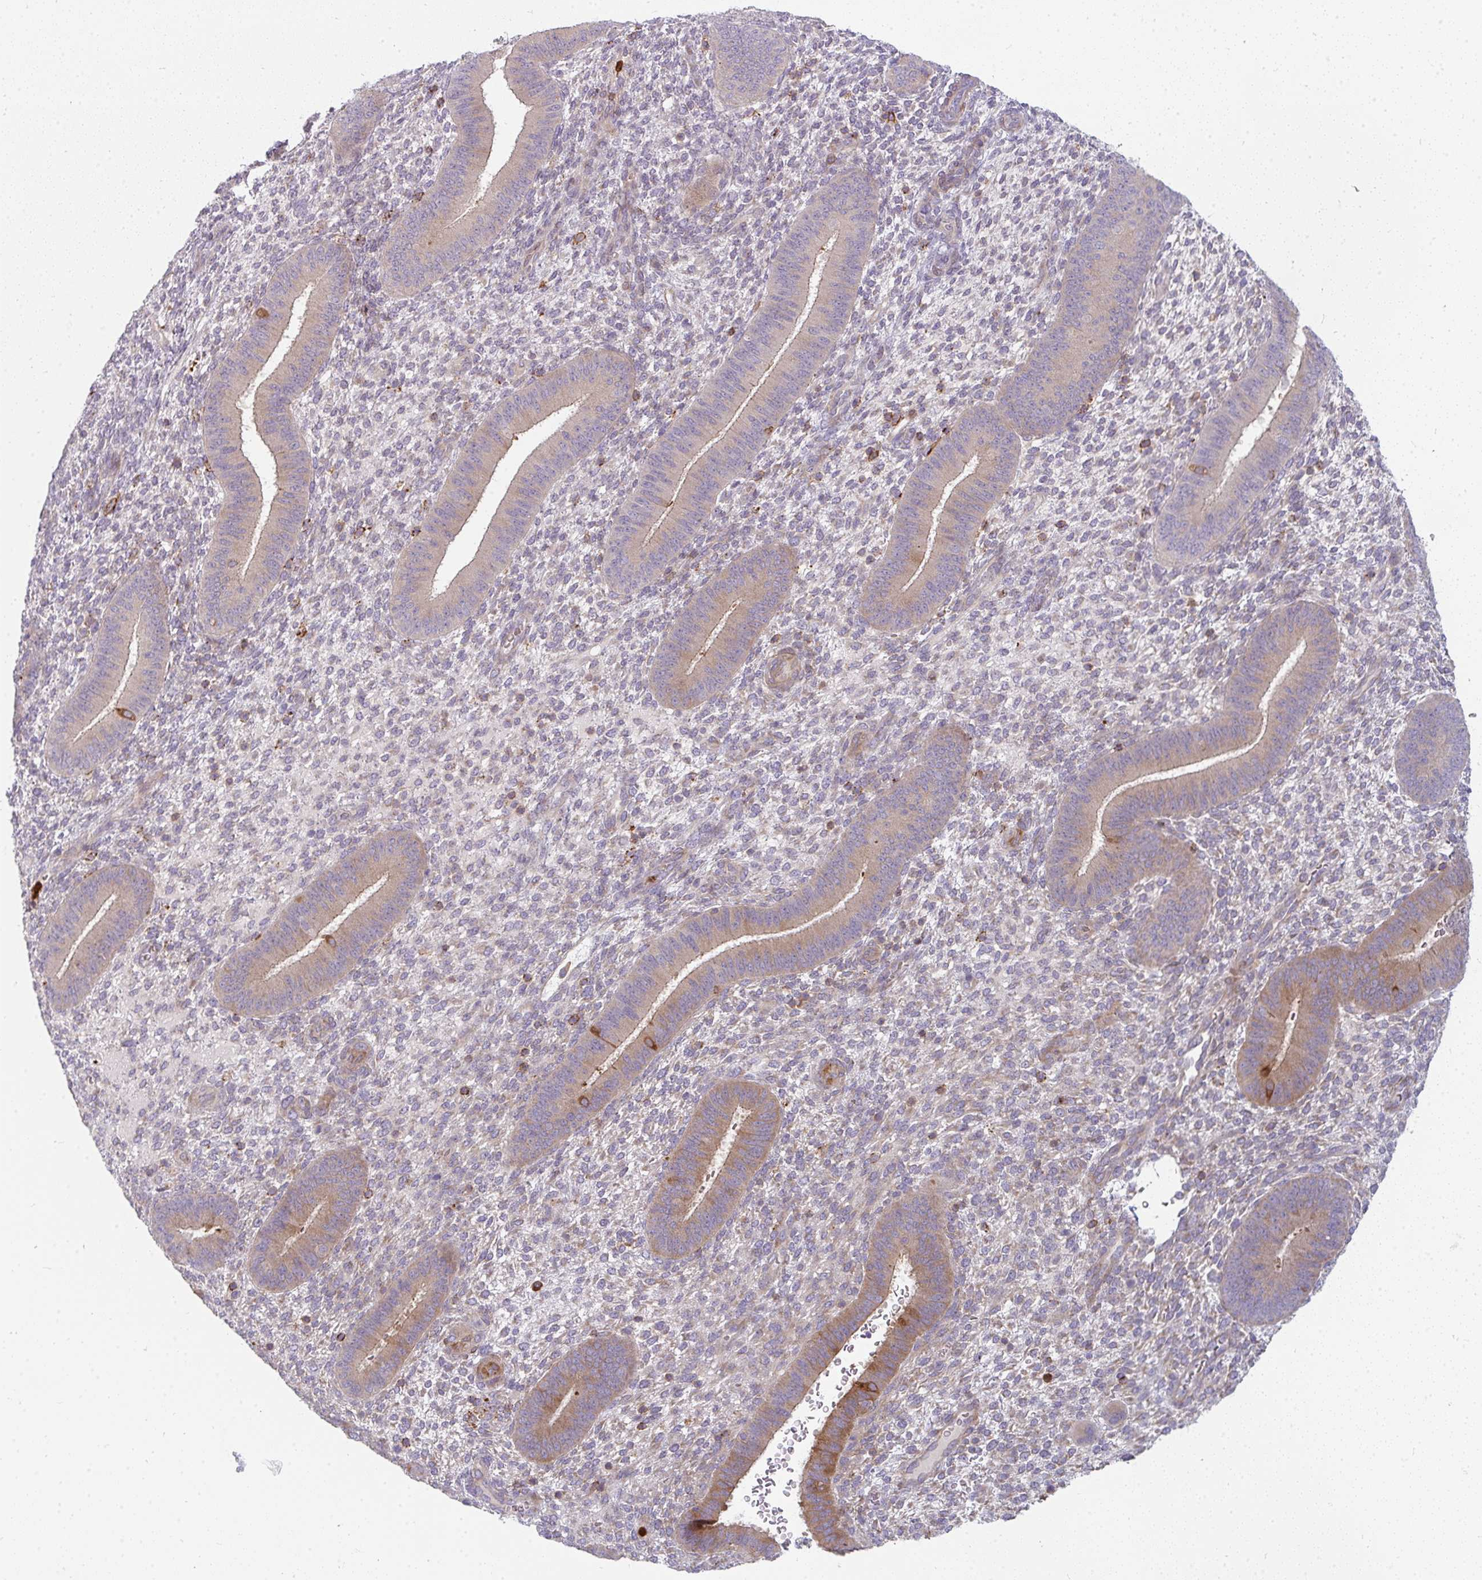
{"staining": {"intensity": "moderate", "quantity": "<25%", "location": "cytoplasmic/membranous"}, "tissue": "endometrium", "cell_type": "Cells in endometrial stroma", "image_type": "normal", "snomed": [{"axis": "morphology", "description": "Normal tissue, NOS"}, {"axis": "topography", "description": "Endometrium"}], "caption": "Immunohistochemical staining of unremarkable endometrium demonstrates low levels of moderate cytoplasmic/membranous expression in about <25% of cells in endometrial stroma. (DAB (3,3'-diaminobenzidine) = brown stain, brightfield microscopy at high magnification).", "gene": "CSF3R", "patient": {"sex": "female", "age": 39}}